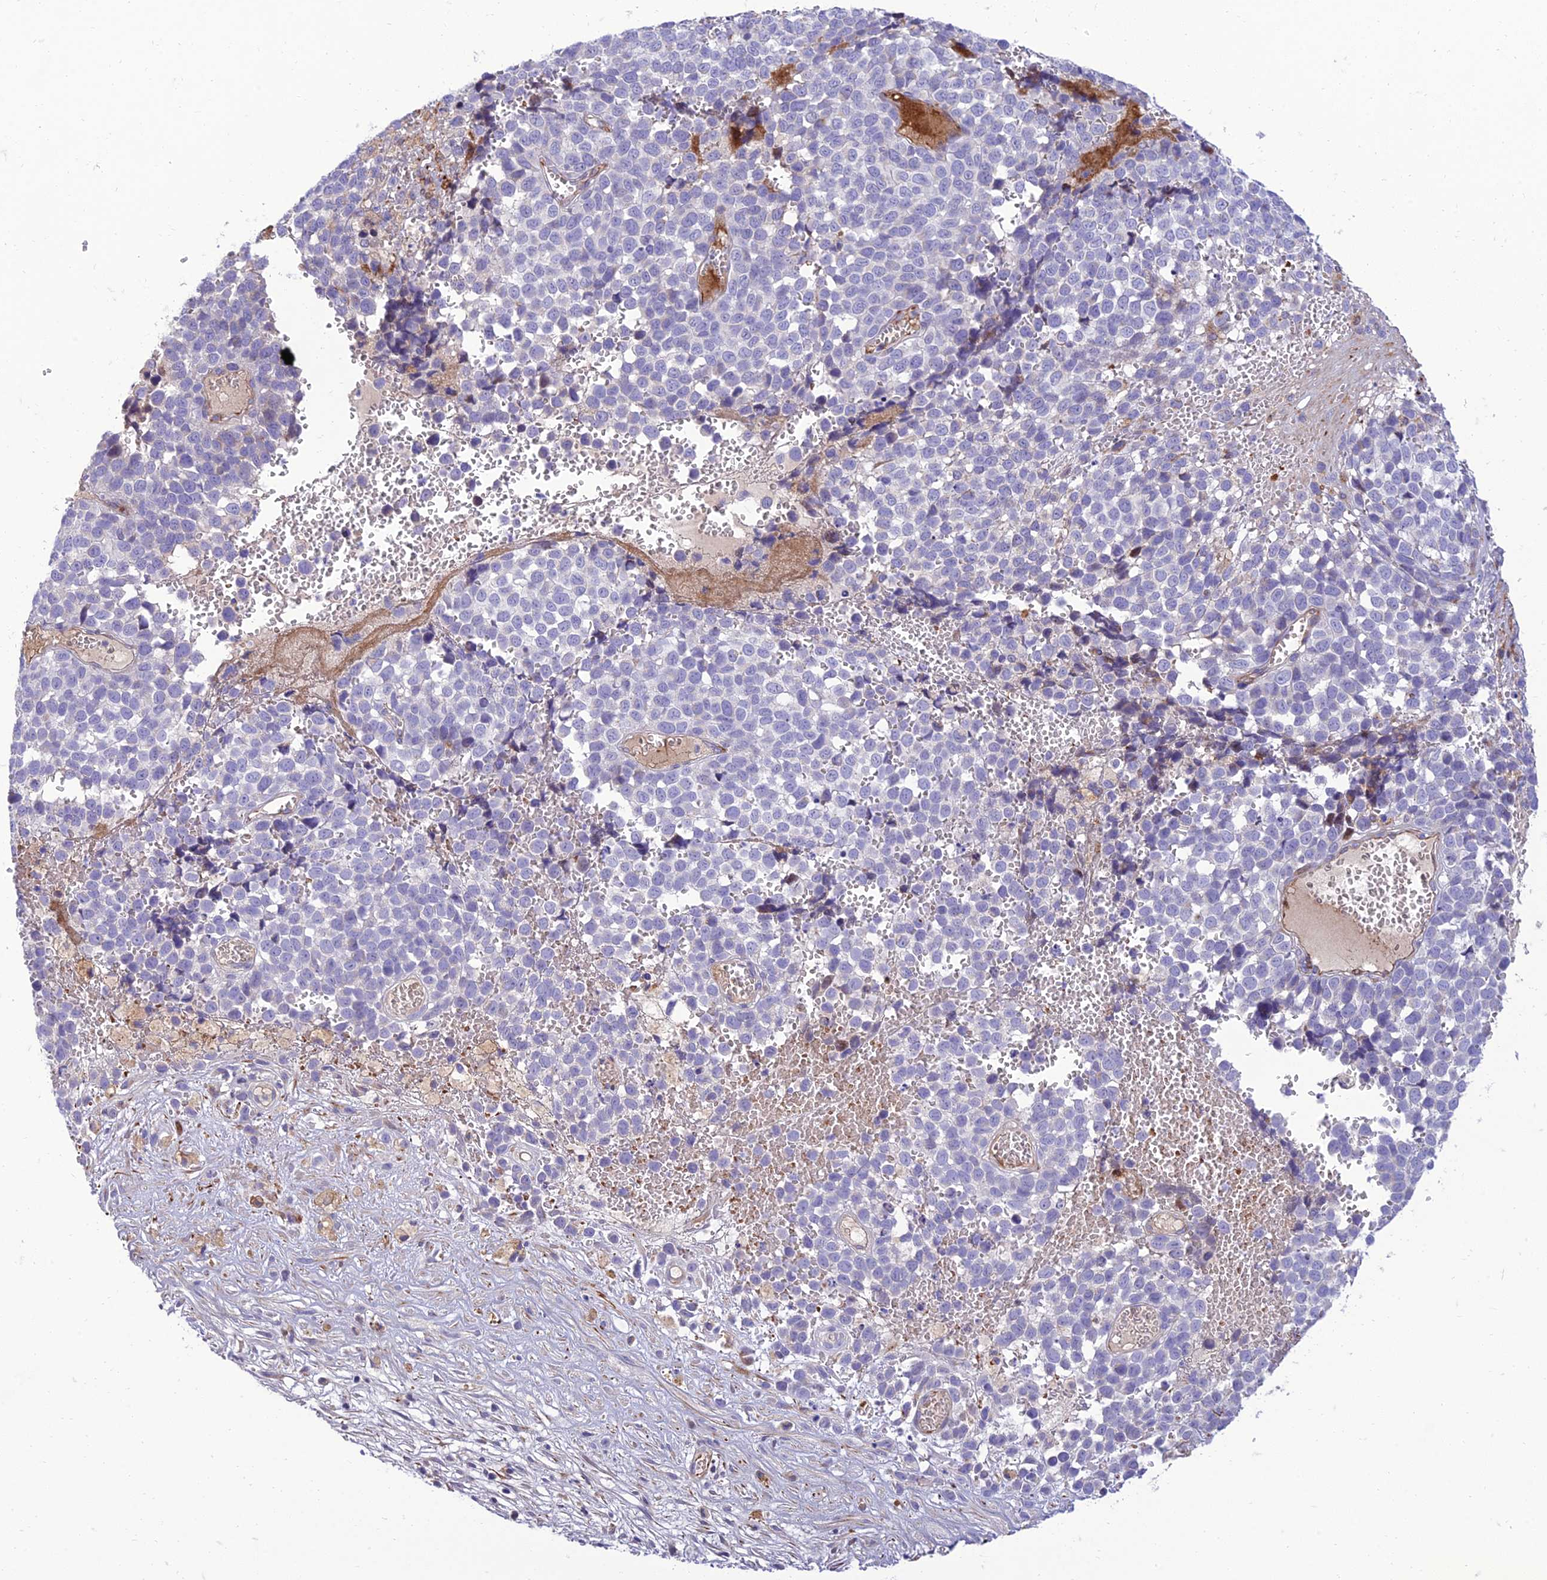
{"staining": {"intensity": "negative", "quantity": "none", "location": "none"}, "tissue": "melanoma", "cell_type": "Tumor cells", "image_type": "cancer", "snomed": [{"axis": "morphology", "description": "Malignant melanoma, NOS"}, {"axis": "topography", "description": "Nose, NOS"}], "caption": "DAB (3,3'-diaminobenzidine) immunohistochemical staining of human malignant melanoma demonstrates no significant expression in tumor cells.", "gene": "SEL1L3", "patient": {"sex": "female", "age": 48}}